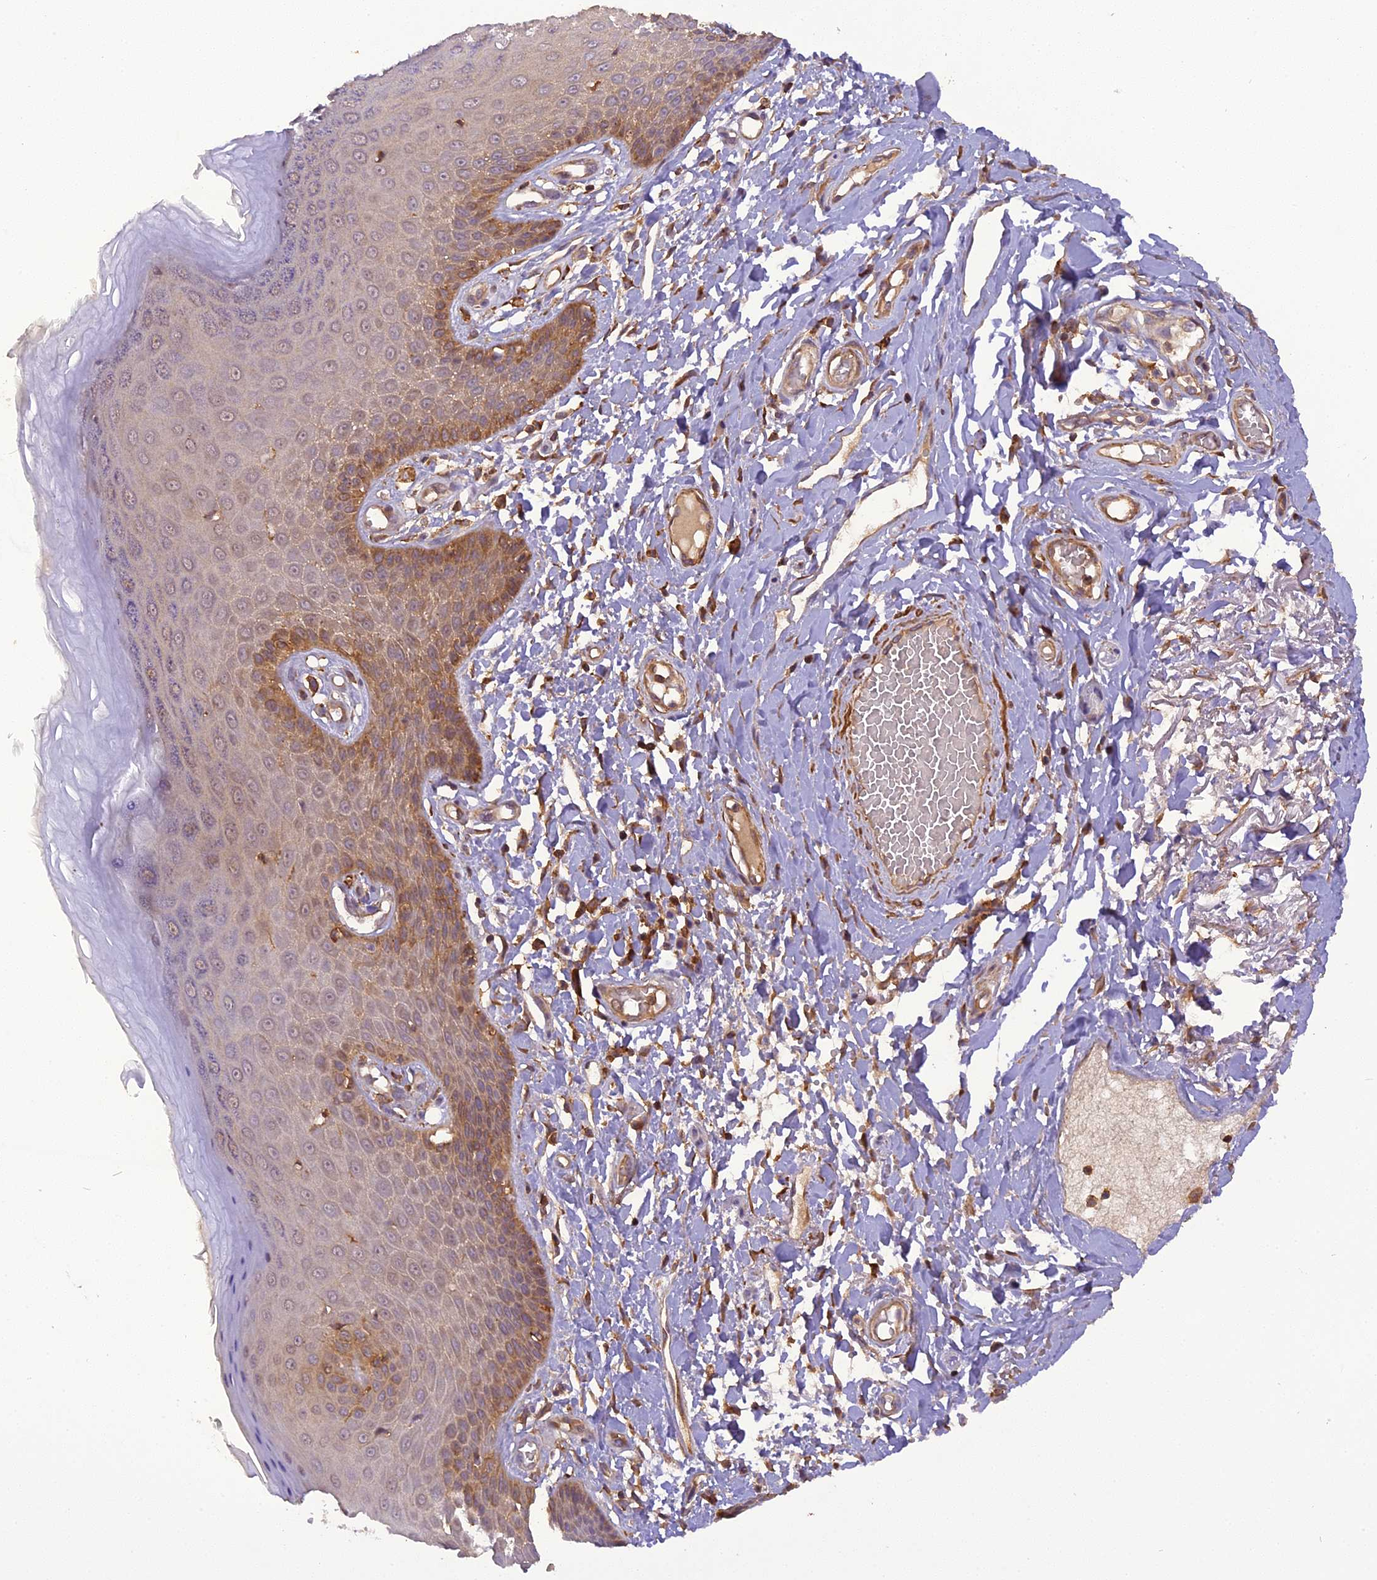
{"staining": {"intensity": "moderate", "quantity": "<25%", "location": "cytoplasmic/membranous"}, "tissue": "skin", "cell_type": "Epidermal cells", "image_type": "normal", "snomed": [{"axis": "morphology", "description": "Normal tissue, NOS"}, {"axis": "topography", "description": "Anal"}], "caption": "Benign skin reveals moderate cytoplasmic/membranous staining in approximately <25% of epidermal cells, visualized by immunohistochemistry.", "gene": "STOML1", "patient": {"sex": "male", "age": 78}}